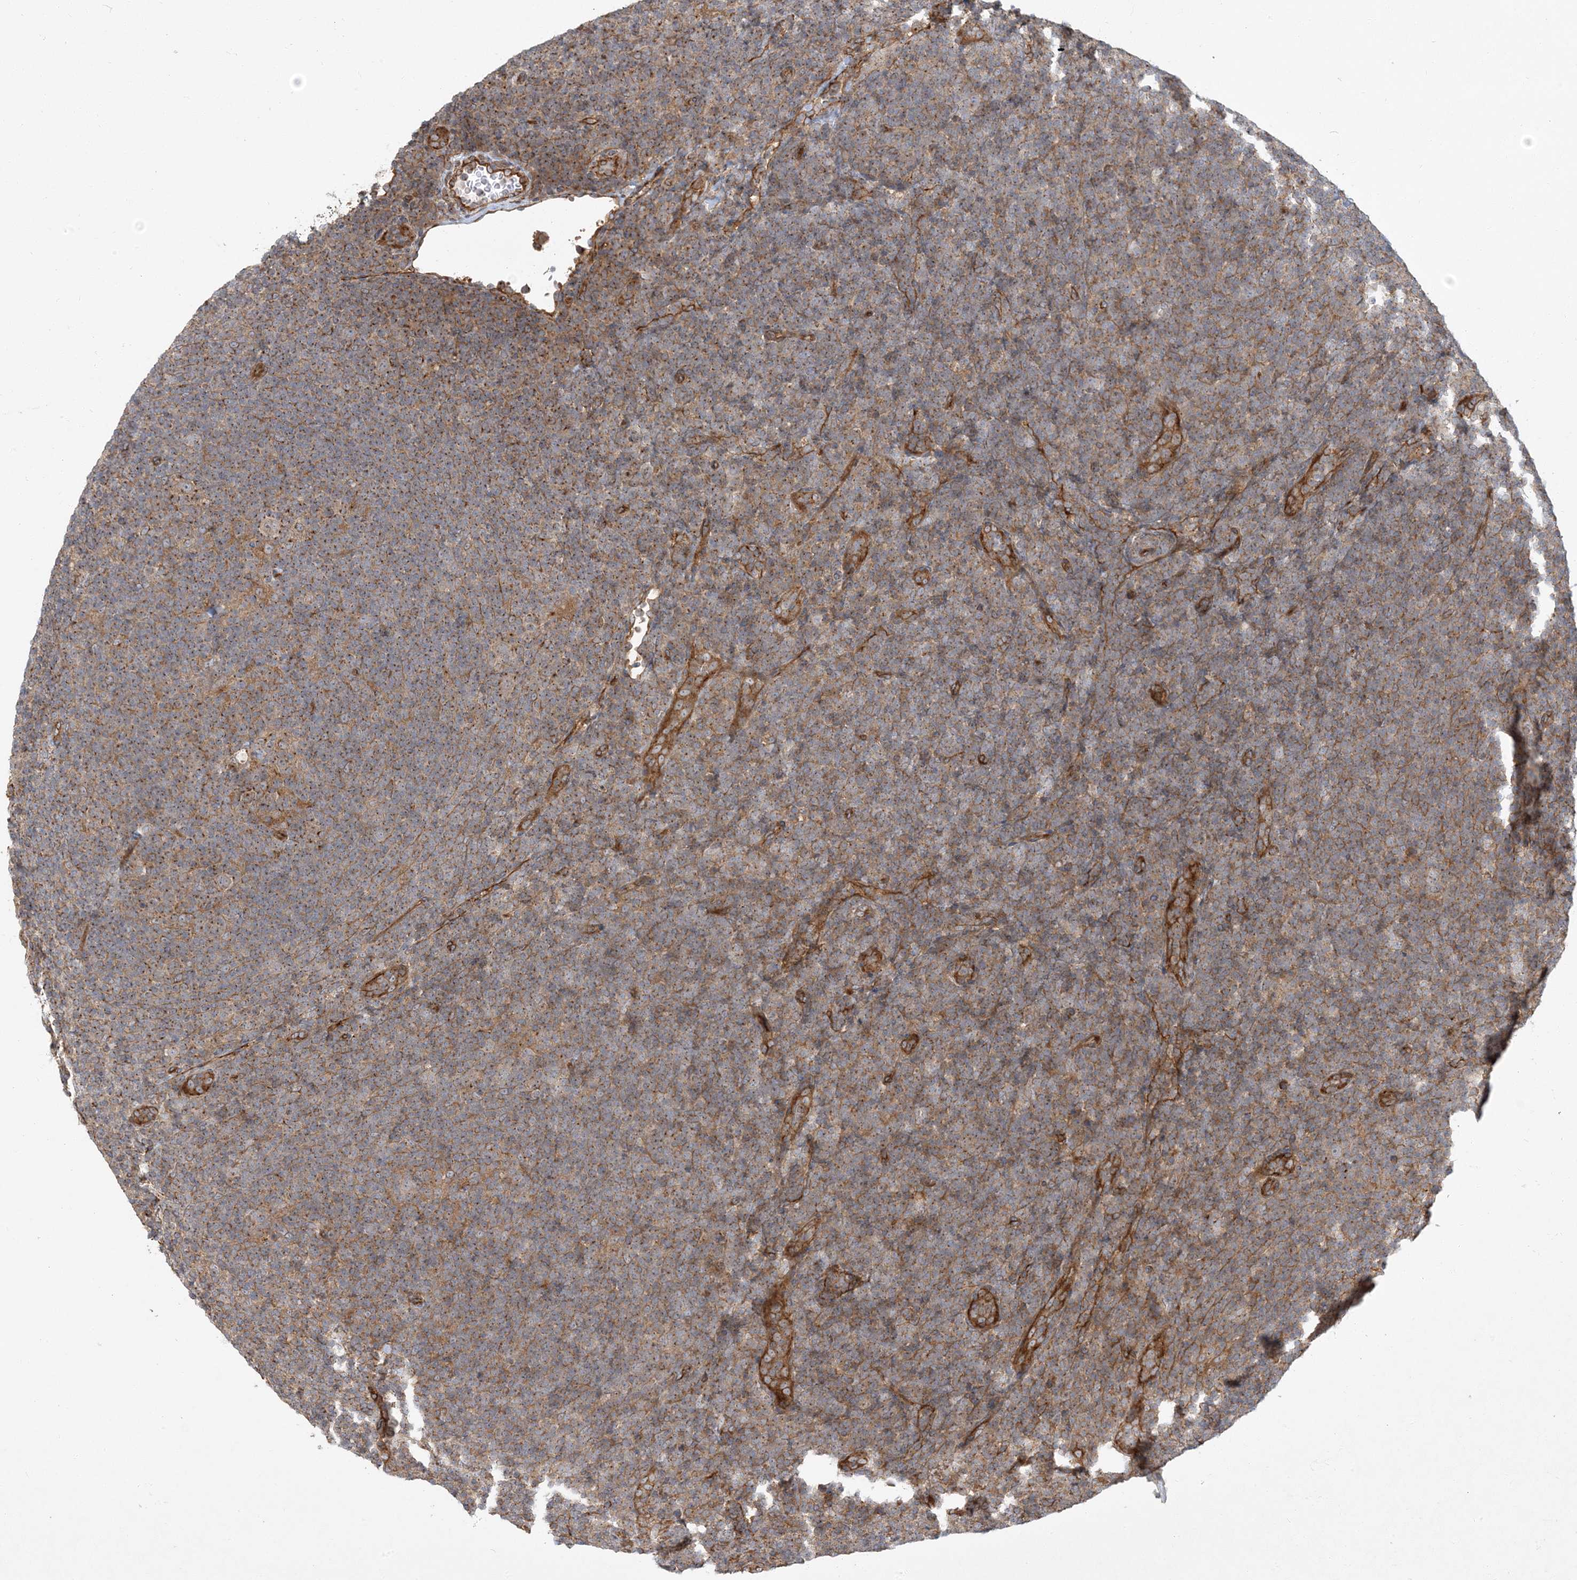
{"staining": {"intensity": "moderate", "quantity": "<25%", "location": "cytoplasmic/membranous"}, "tissue": "lymphoma", "cell_type": "Tumor cells", "image_type": "cancer", "snomed": [{"axis": "morphology", "description": "Hodgkin's disease, NOS"}, {"axis": "topography", "description": "Lymph node"}], "caption": "Immunohistochemistry staining of lymphoma, which reveals low levels of moderate cytoplasmic/membranous positivity in about <25% of tumor cells indicating moderate cytoplasmic/membranous protein expression. The staining was performed using DAB (3,3'-diaminobenzidine) (brown) for protein detection and nuclei were counterstained in hematoxylin (blue).", "gene": "ATP23", "patient": {"sex": "female", "age": 57}}